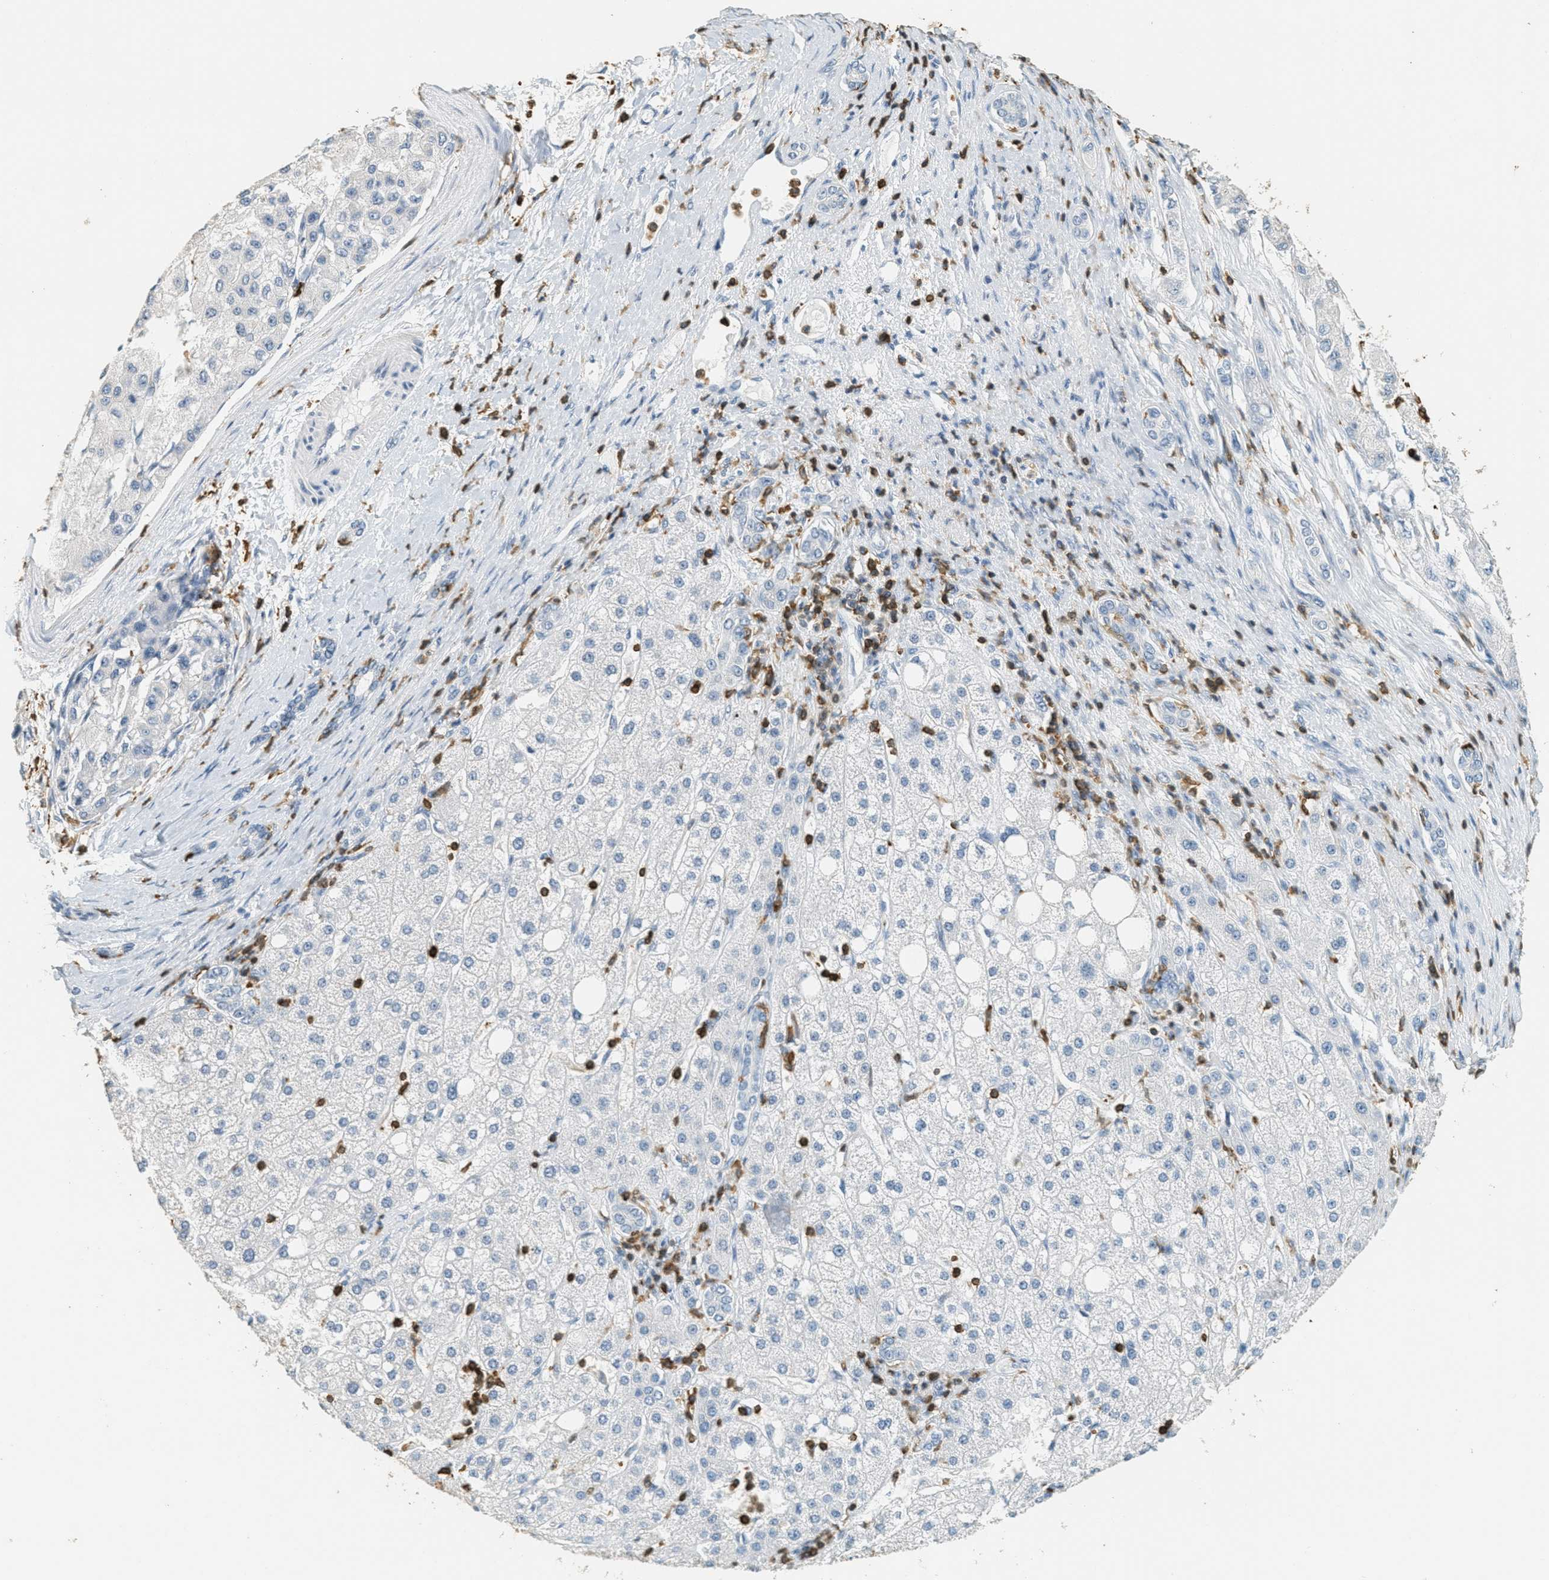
{"staining": {"intensity": "negative", "quantity": "none", "location": "none"}, "tissue": "liver cancer", "cell_type": "Tumor cells", "image_type": "cancer", "snomed": [{"axis": "morphology", "description": "Carcinoma, Hepatocellular, NOS"}, {"axis": "topography", "description": "Liver"}], "caption": "The immunohistochemistry (IHC) micrograph has no significant expression in tumor cells of liver cancer (hepatocellular carcinoma) tissue.", "gene": "LSP1", "patient": {"sex": "male", "age": 80}}